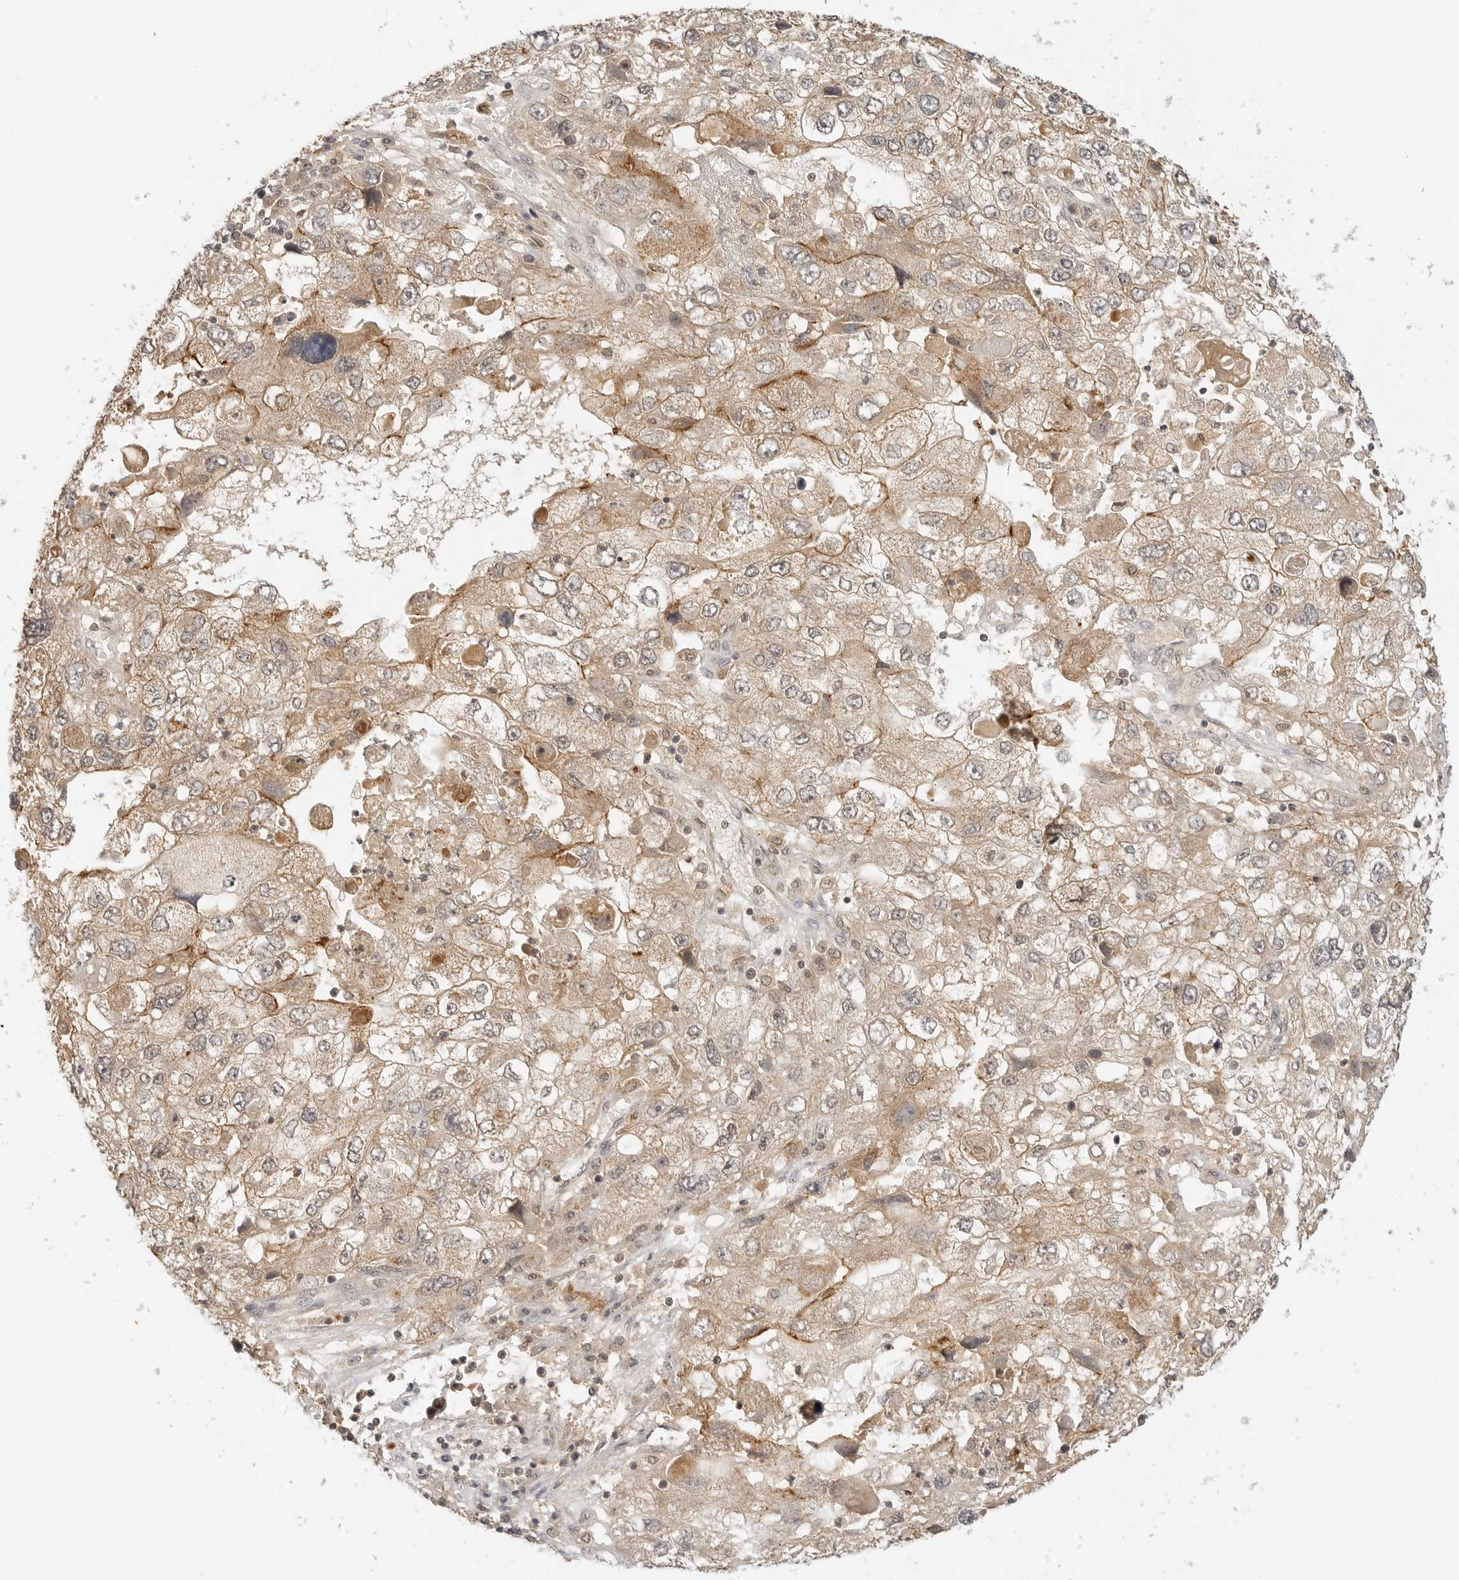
{"staining": {"intensity": "moderate", "quantity": ">75%", "location": "cytoplasmic/membranous"}, "tissue": "endometrial cancer", "cell_type": "Tumor cells", "image_type": "cancer", "snomed": [{"axis": "morphology", "description": "Adenocarcinoma, NOS"}, {"axis": "topography", "description": "Endometrium"}], "caption": "The micrograph shows staining of endometrial adenocarcinoma, revealing moderate cytoplasmic/membranous protein staining (brown color) within tumor cells.", "gene": "EPHA1", "patient": {"sex": "female", "age": 49}}